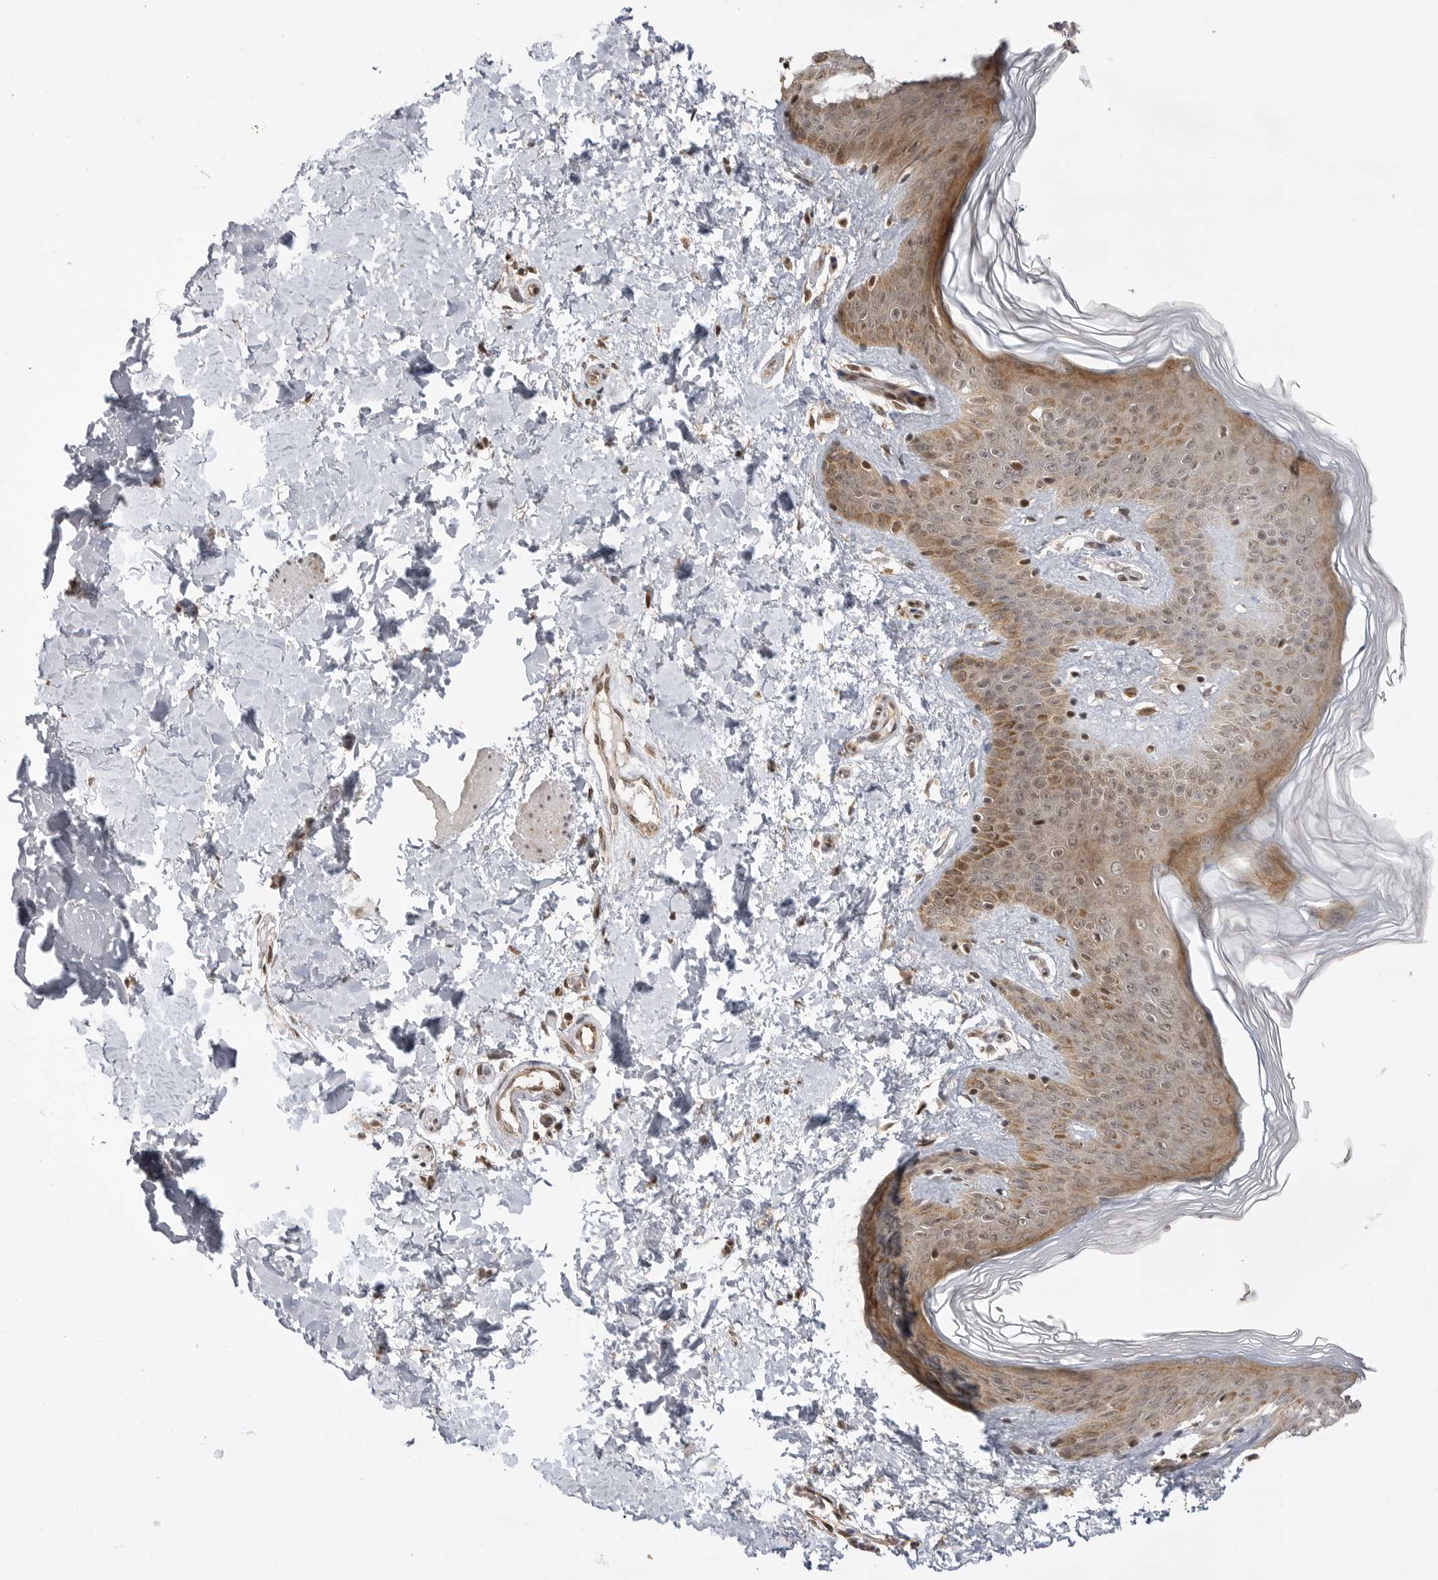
{"staining": {"intensity": "moderate", "quantity": ">75%", "location": "cytoplasmic/membranous,nuclear"}, "tissue": "skin", "cell_type": "Fibroblasts", "image_type": "normal", "snomed": [{"axis": "morphology", "description": "Normal tissue, NOS"}, {"axis": "morphology", "description": "Neoplasm, benign, NOS"}, {"axis": "topography", "description": "Skin"}, {"axis": "topography", "description": "Soft tissue"}], "caption": "This histopathology image exhibits IHC staining of normal skin, with medium moderate cytoplasmic/membranous,nuclear staining in about >75% of fibroblasts.", "gene": "ALKAL1", "patient": {"sex": "male", "age": 26}}